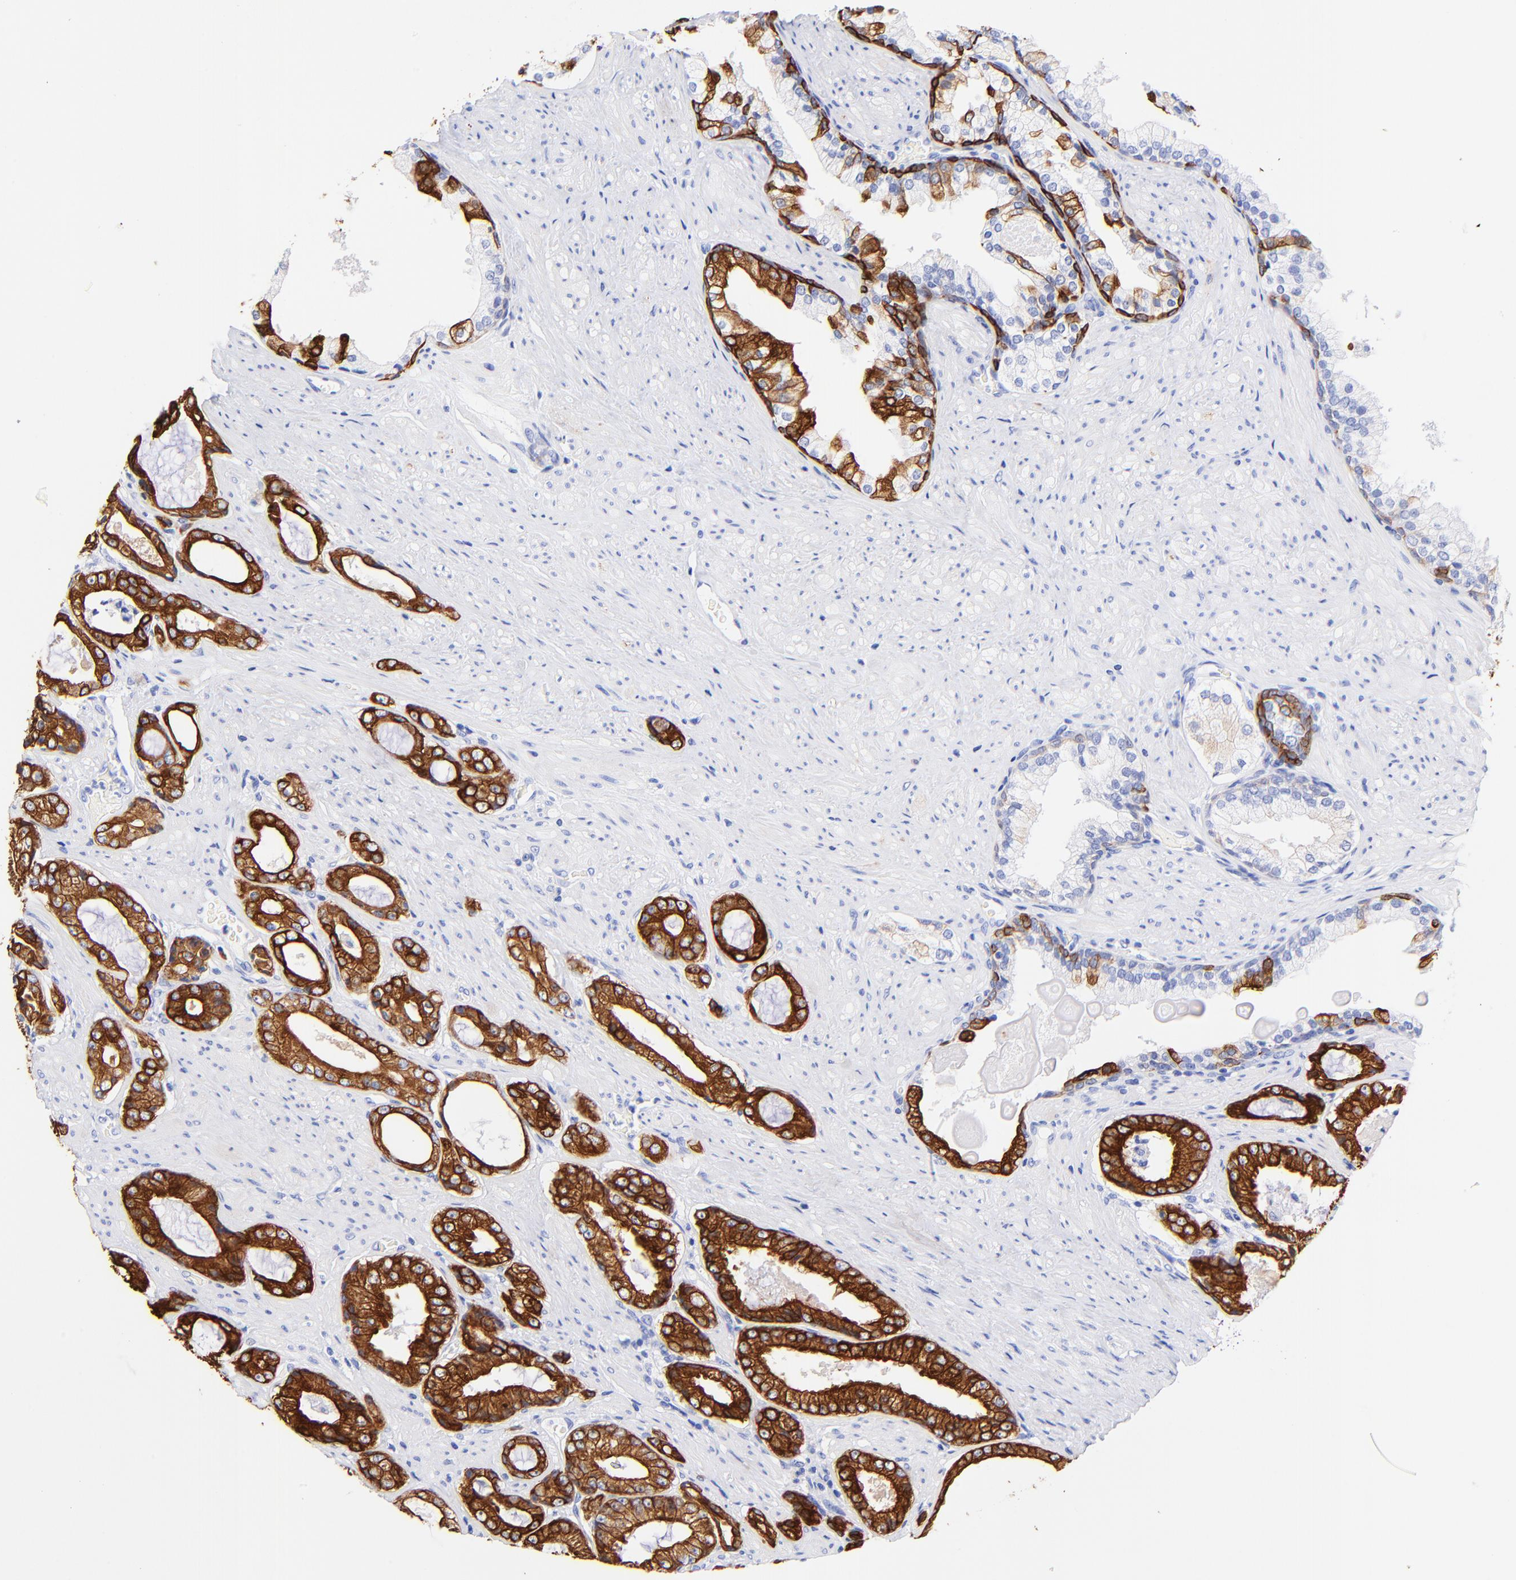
{"staining": {"intensity": "strong", "quantity": ">75%", "location": "cytoplasmic/membranous"}, "tissue": "prostate cancer", "cell_type": "Tumor cells", "image_type": "cancer", "snomed": [{"axis": "morphology", "description": "Adenocarcinoma, Medium grade"}, {"axis": "topography", "description": "Prostate"}], "caption": "A brown stain shows strong cytoplasmic/membranous positivity of a protein in human prostate adenocarcinoma (medium-grade) tumor cells.", "gene": "KRT19", "patient": {"sex": "male", "age": 60}}